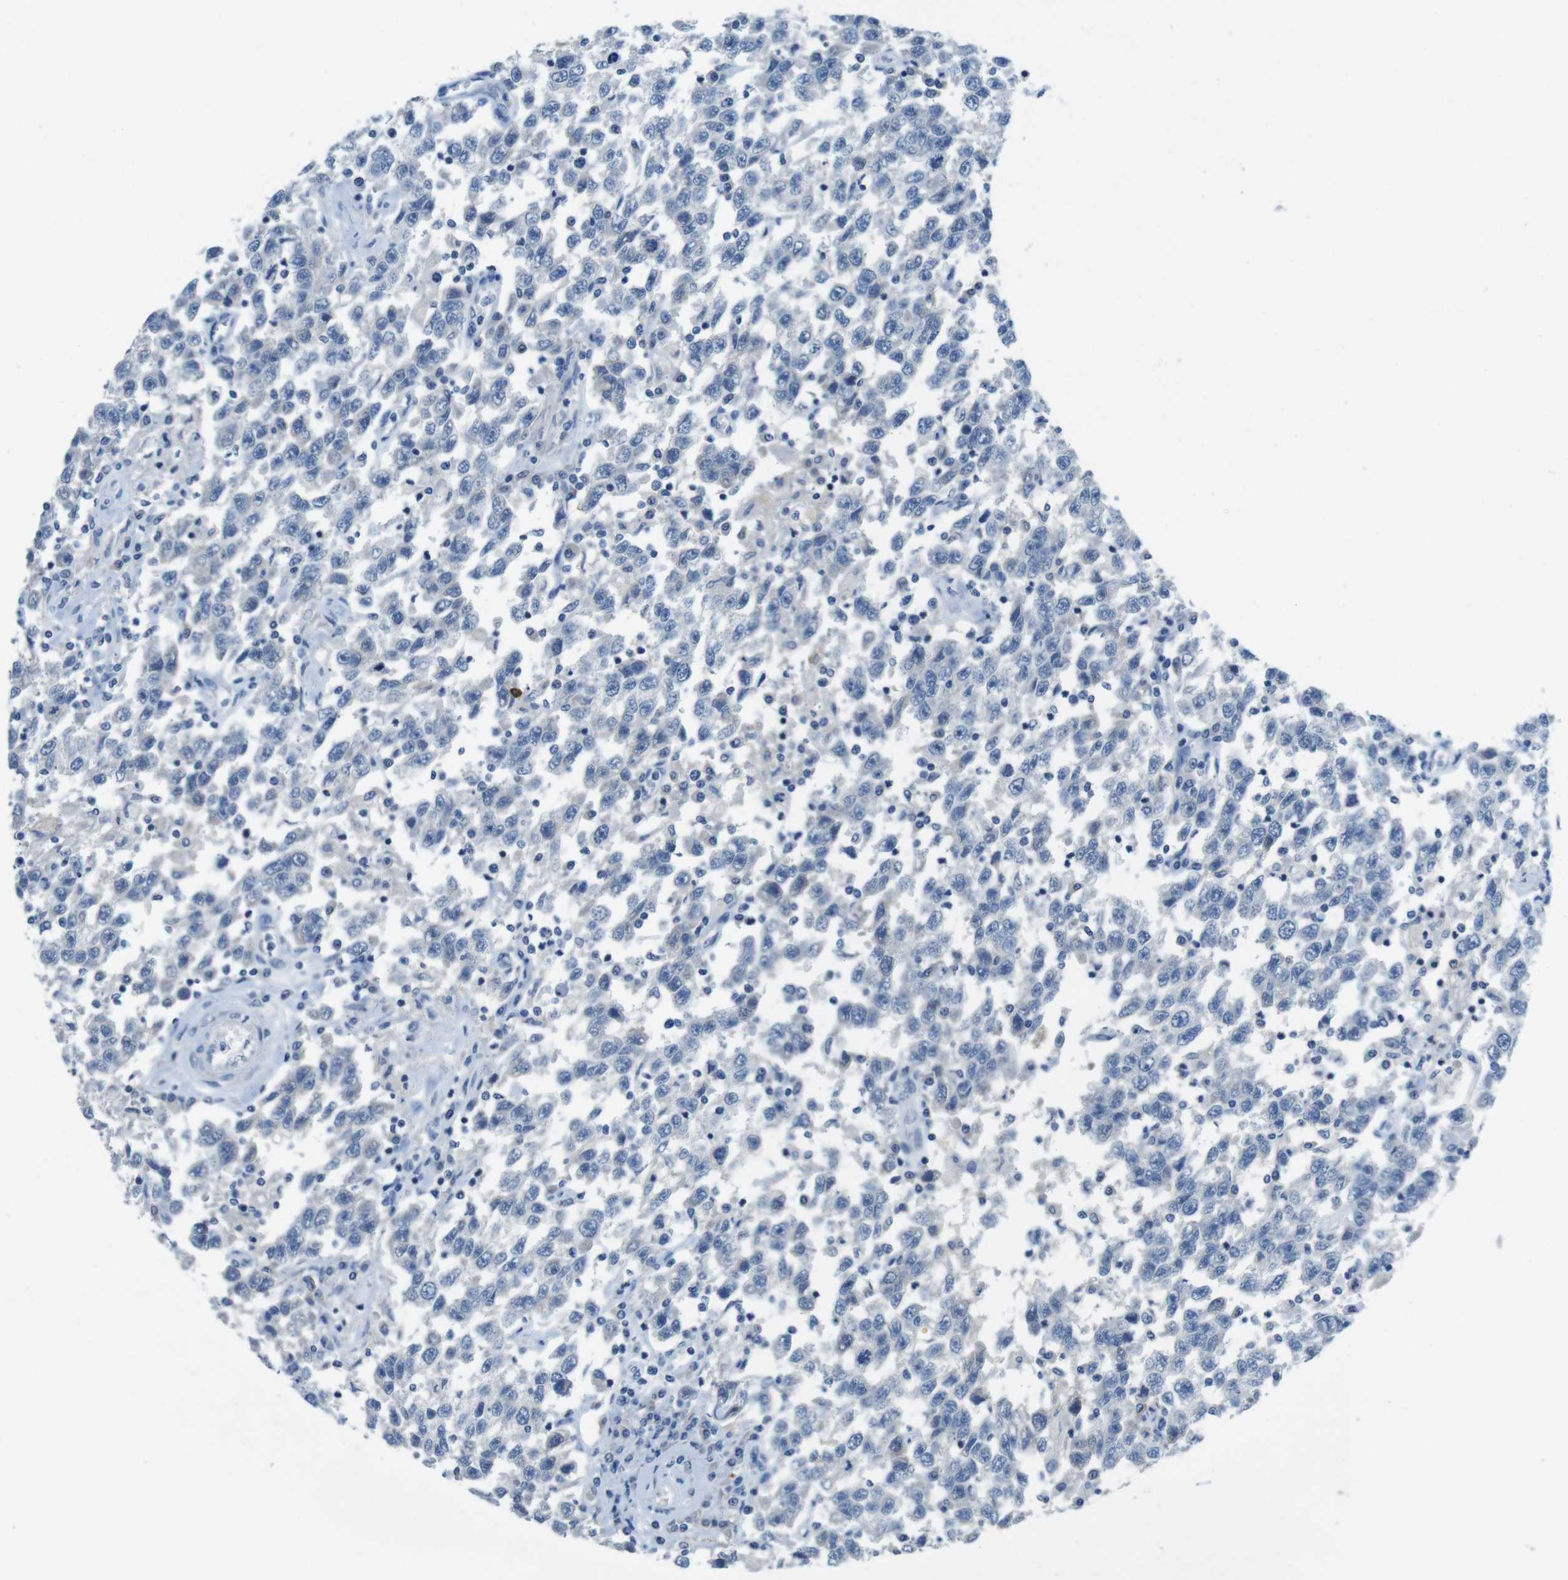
{"staining": {"intensity": "negative", "quantity": "none", "location": "none"}, "tissue": "testis cancer", "cell_type": "Tumor cells", "image_type": "cancer", "snomed": [{"axis": "morphology", "description": "Seminoma, NOS"}, {"axis": "topography", "description": "Testis"}], "caption": "Histopathology image shows no significant protein expression in tumor cells of seminoma (testis). (IHC, brightfield microscopy, high magnification).", "gene": "SLC35A3", "patient": {"sex": "male", "age": 41}}